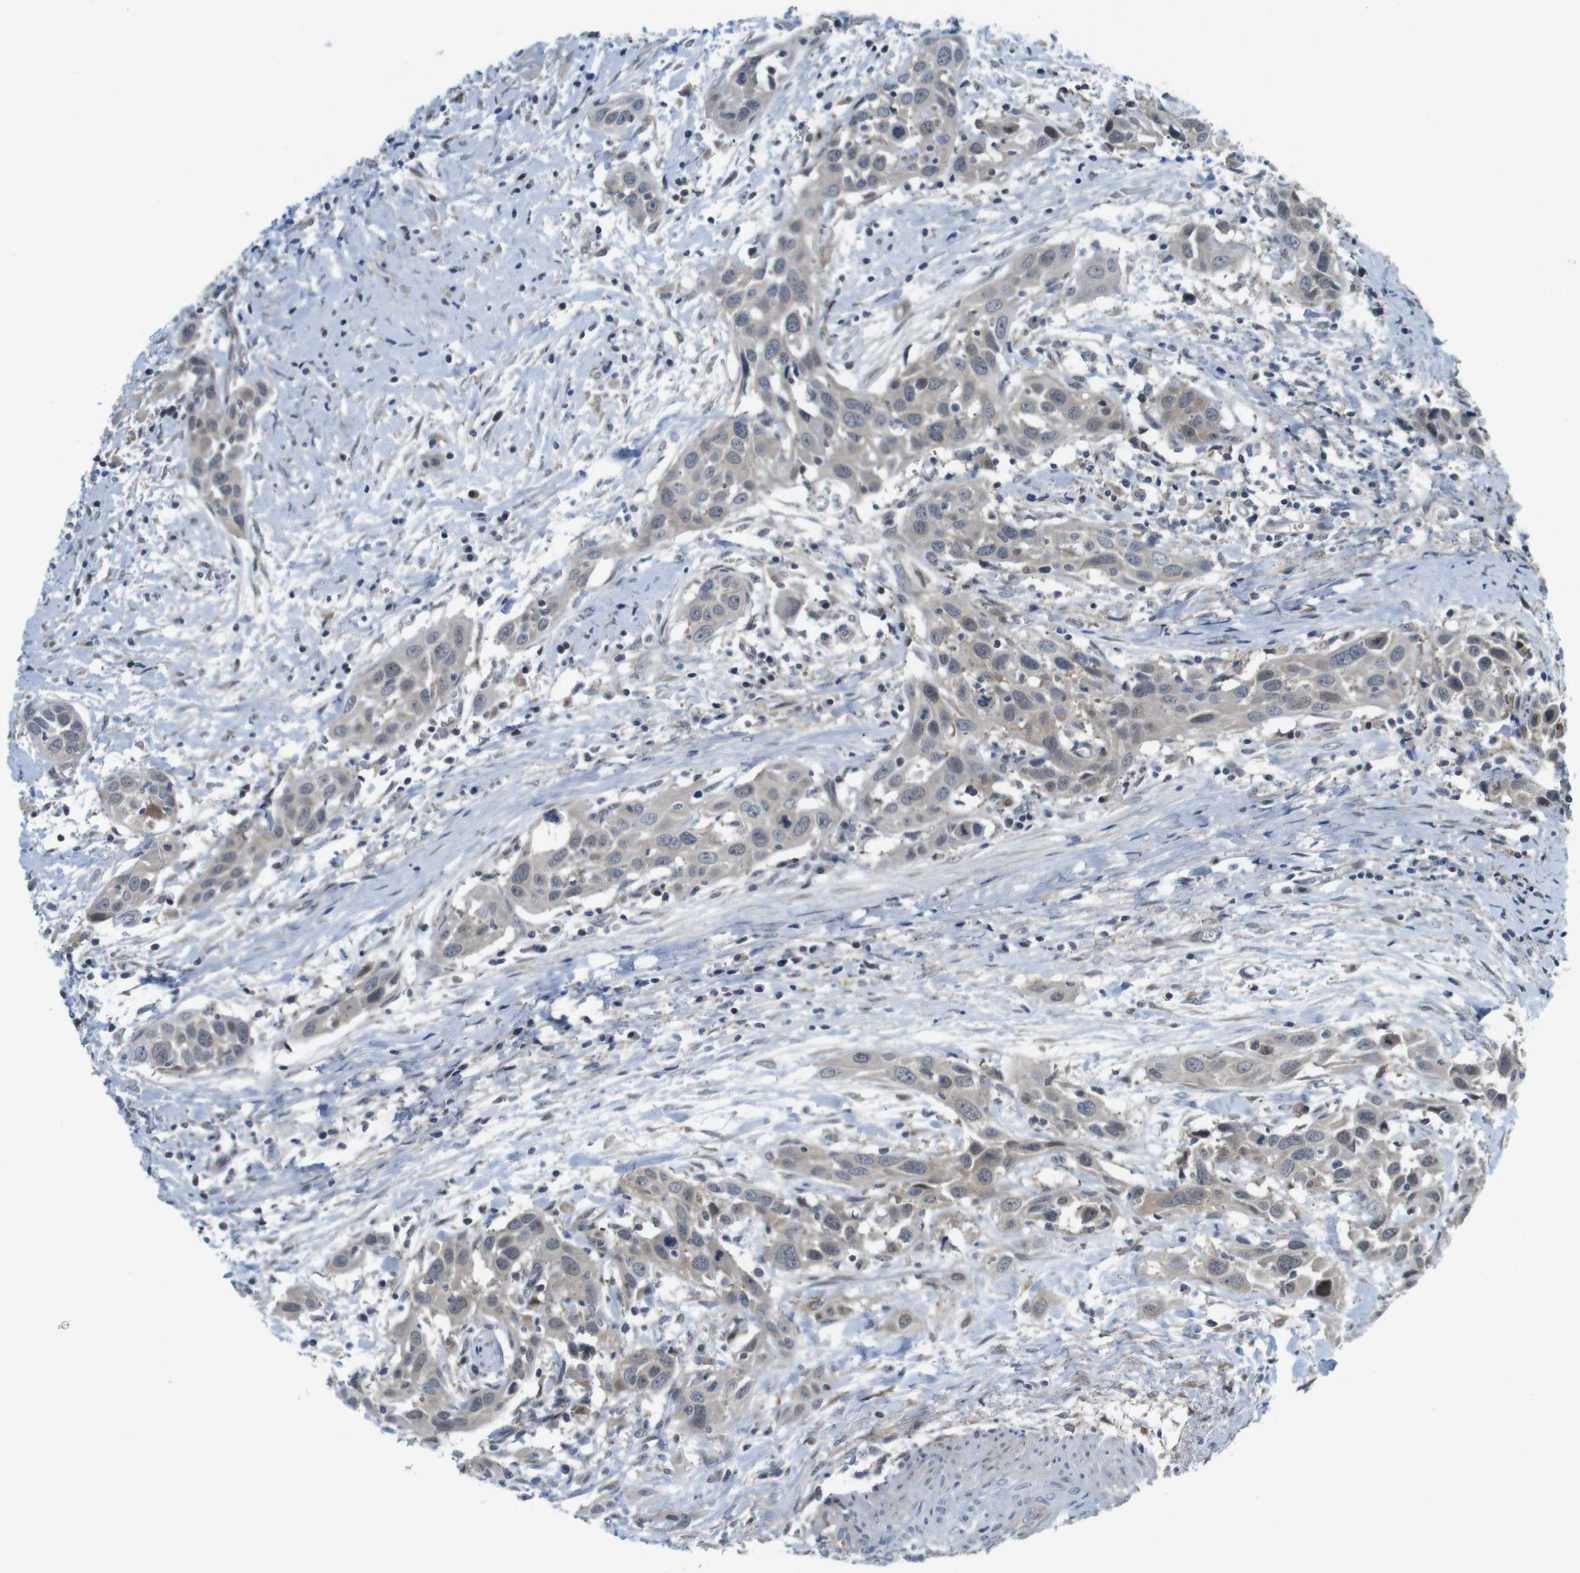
{"staining": {"intensity": "moderate", "quantity": ">75%", "location": "cytoplasmic/membranous,nuclear"}, "tissue": "head and neck cancer", "cell_type": "Tumor cells", "image_type": "cancer", "snomed": [{"axis": "morphology", "description": "Squamous cell carcinoma, NOS"}, {"axis": "topography", "description": "Oral tissue"}, {"axis": "topography", "description": "Head-Neck"}], "caption": "The photomicrograph demonstrates staining of head and neck cancer, revealing moderate cytoplasmic/membranous and nuclear protein staining (brown color) within tumor cells. Nuclei are stained in blue.", "gene": "CASP2", "patient": {"sex": "female", "age": 50}}